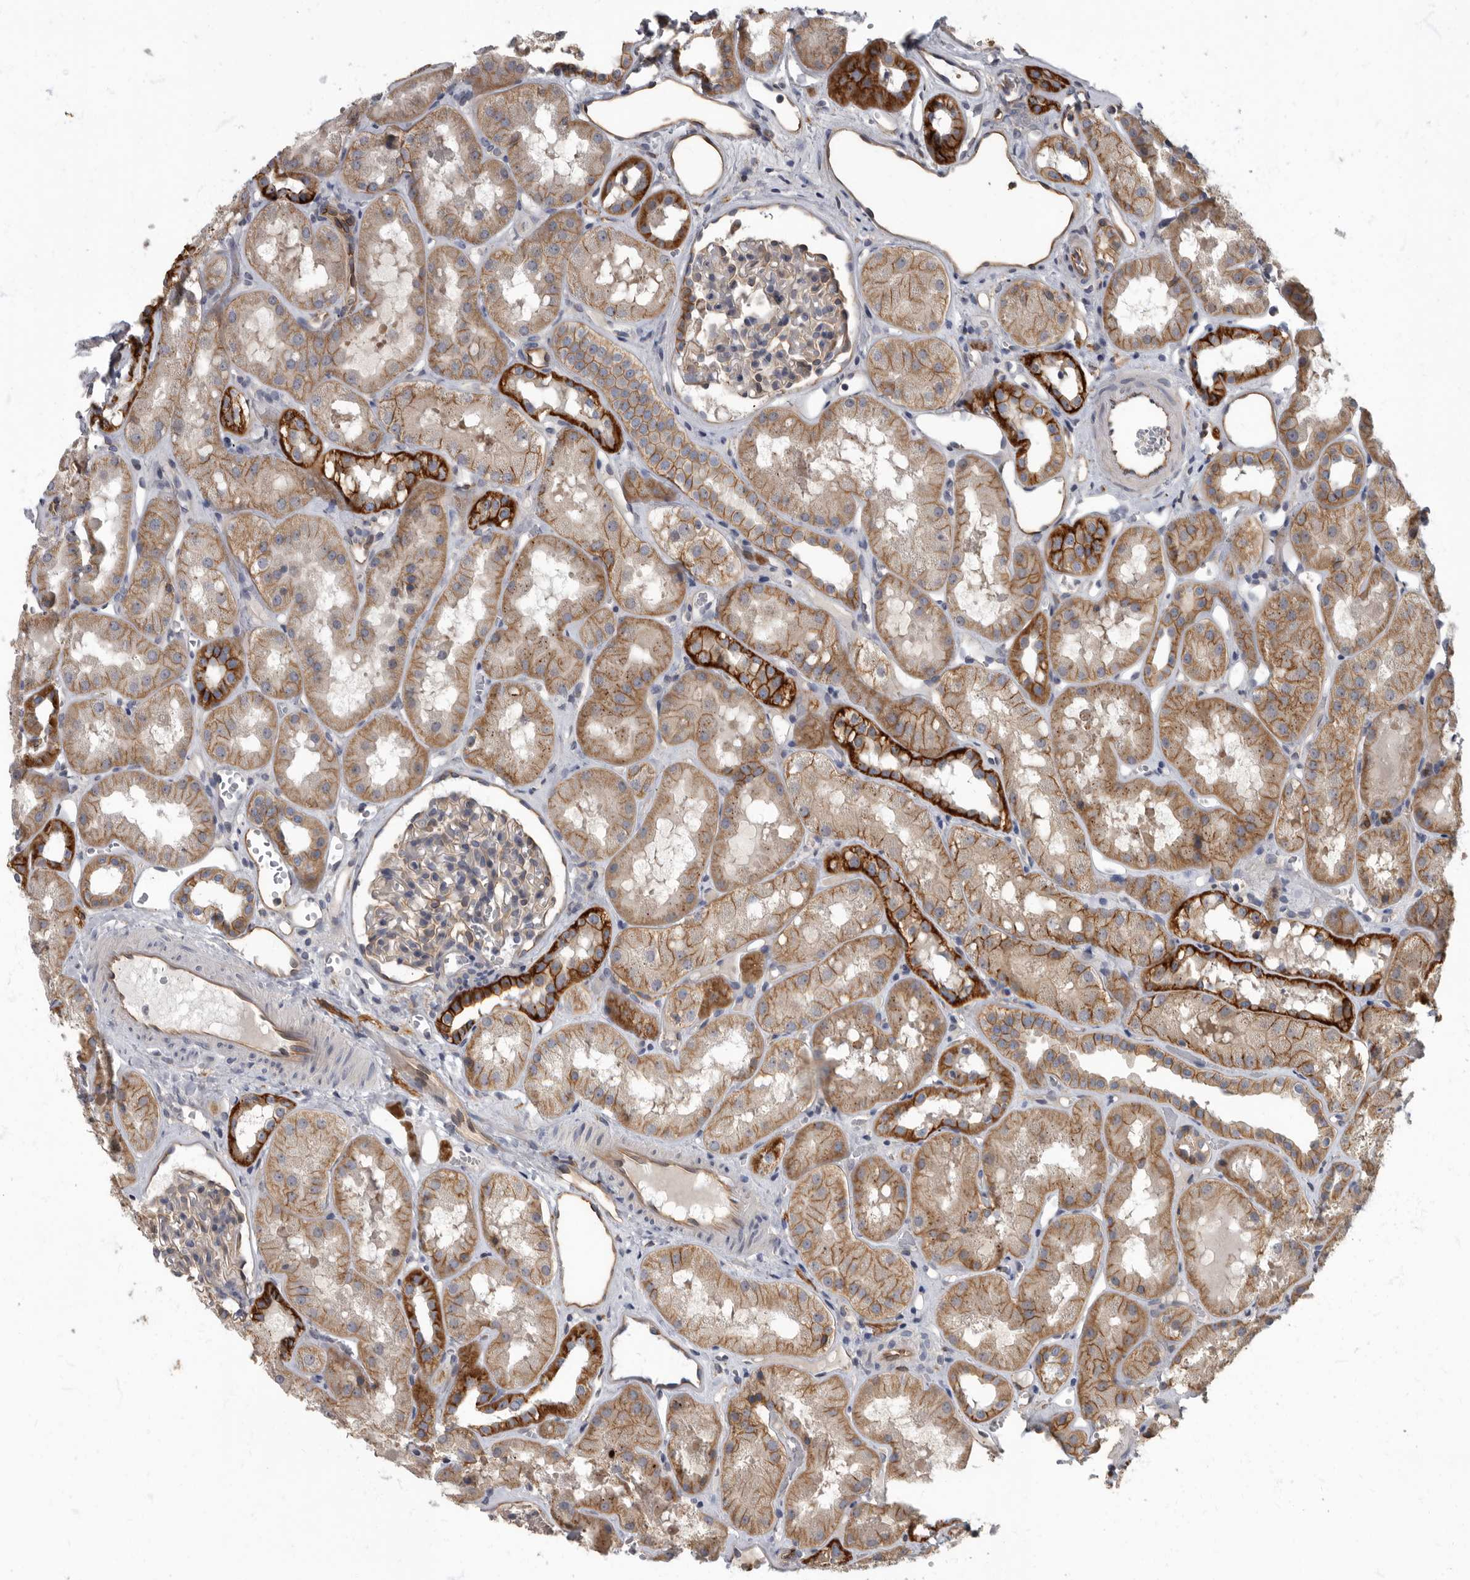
{"staining": {"intensity": "weak", "quantity": "<25%", "location": "cytoplasmic/membranous"}, "tissue": "kidney", "cell_type": "Cells in glomeruli", "image_type": "normal", "snomed": [{"axis": "morphology", "description": "Normal tissue, NOS"}, {"axis": "topography", "description": "Kidney"}], "caption": "The image shows no significant positivity in cells in glomeruli of kidney.", "gene": "PDK1", "patient": {"sex": "male", "age": 16}}